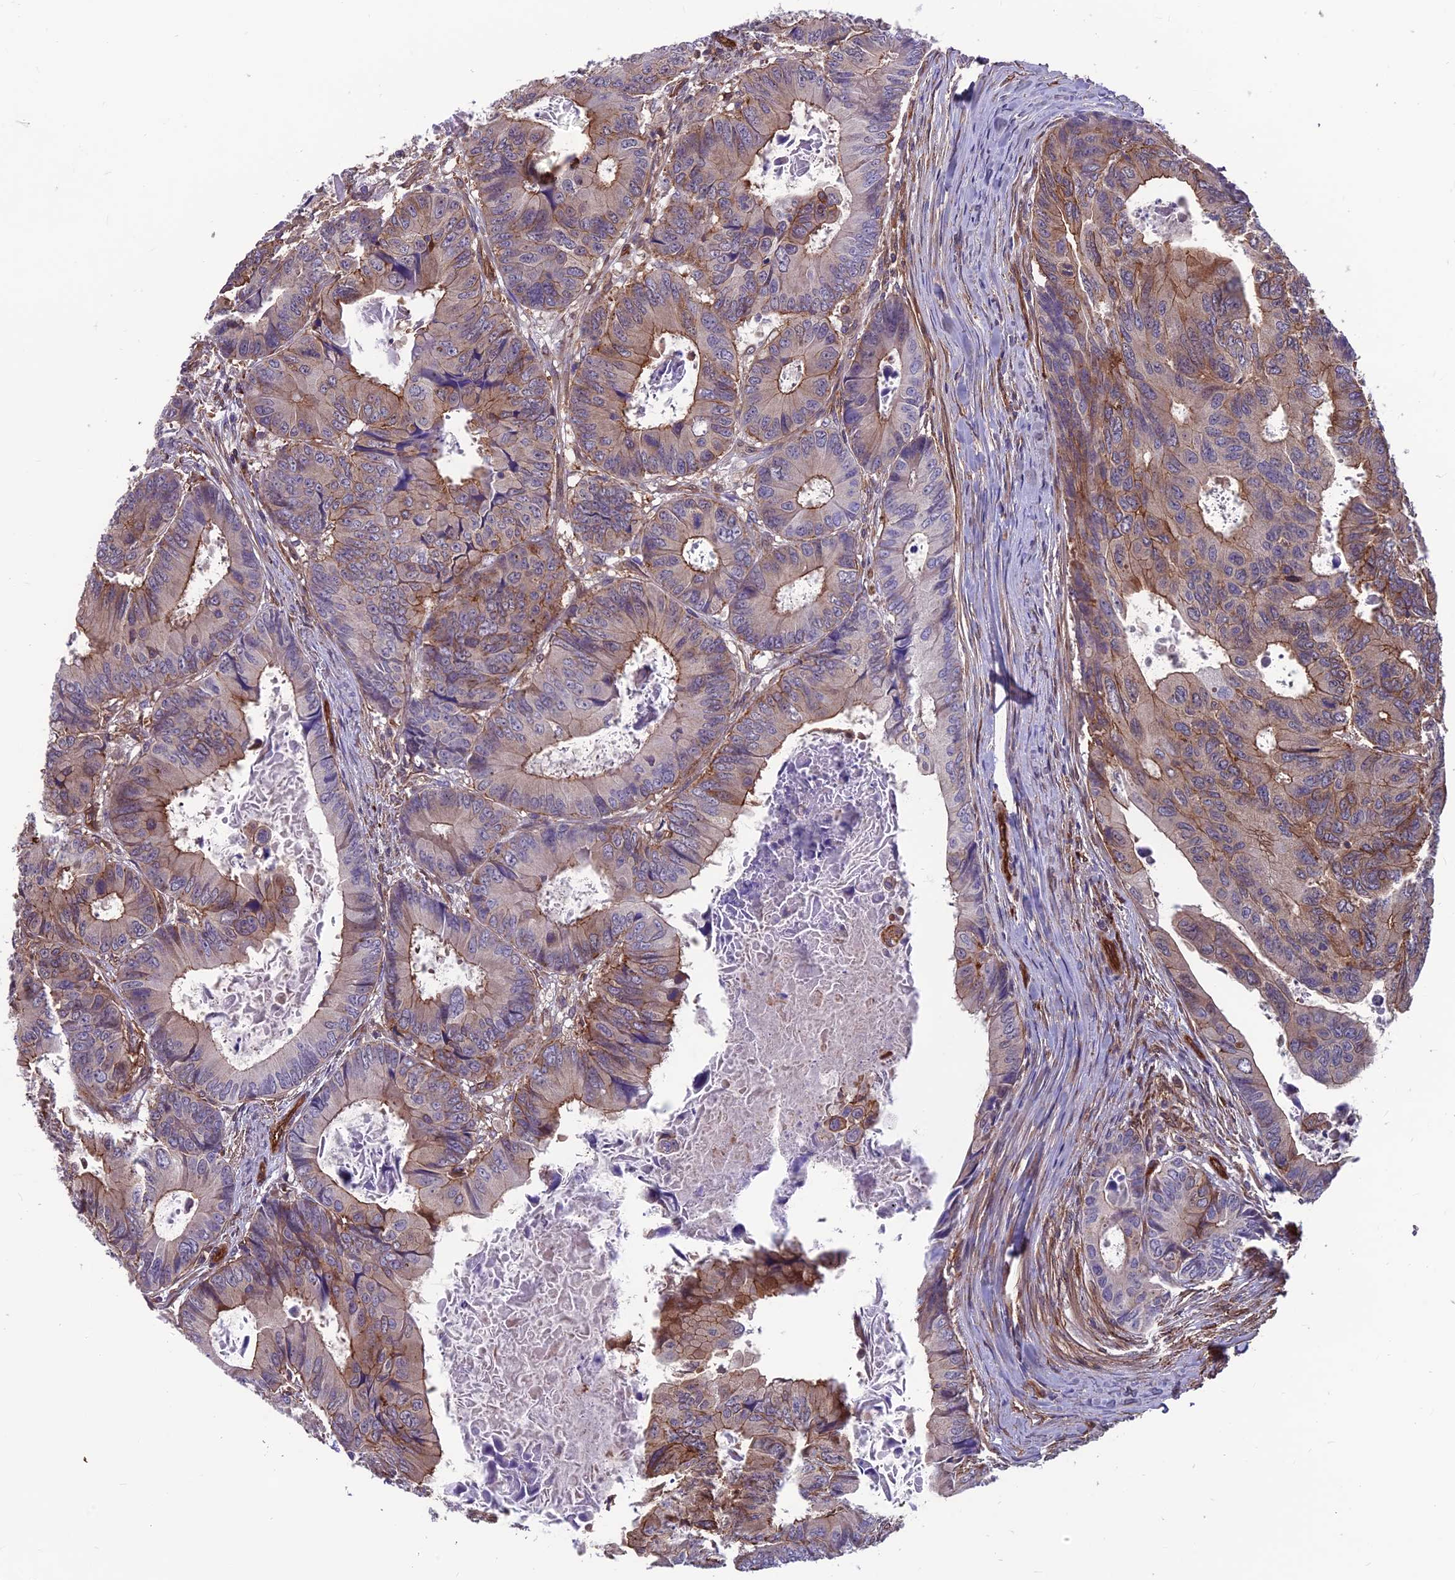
{"staining": {"intensity": "moderate", "quantity": ">75%", "location": "cytoplasmic/membranous"}, "tissue": "colorectal cancer", "cell_type": "Tumor cells", "image_type": "cancer", "snomed": [{"axis": "morphology", "description": "Adenocarcinoma, NOS"}, {"axis": "topography", "description": "Colon"}], "caption": "The image reveals staining of colorectal adenocarcinoma, revealing moderate cytoplasmic/membranous protein positivity (brown color) within tumor cells.", "gene": "RTN4RL1", "patient": {"sex": "male", "age": 85}}